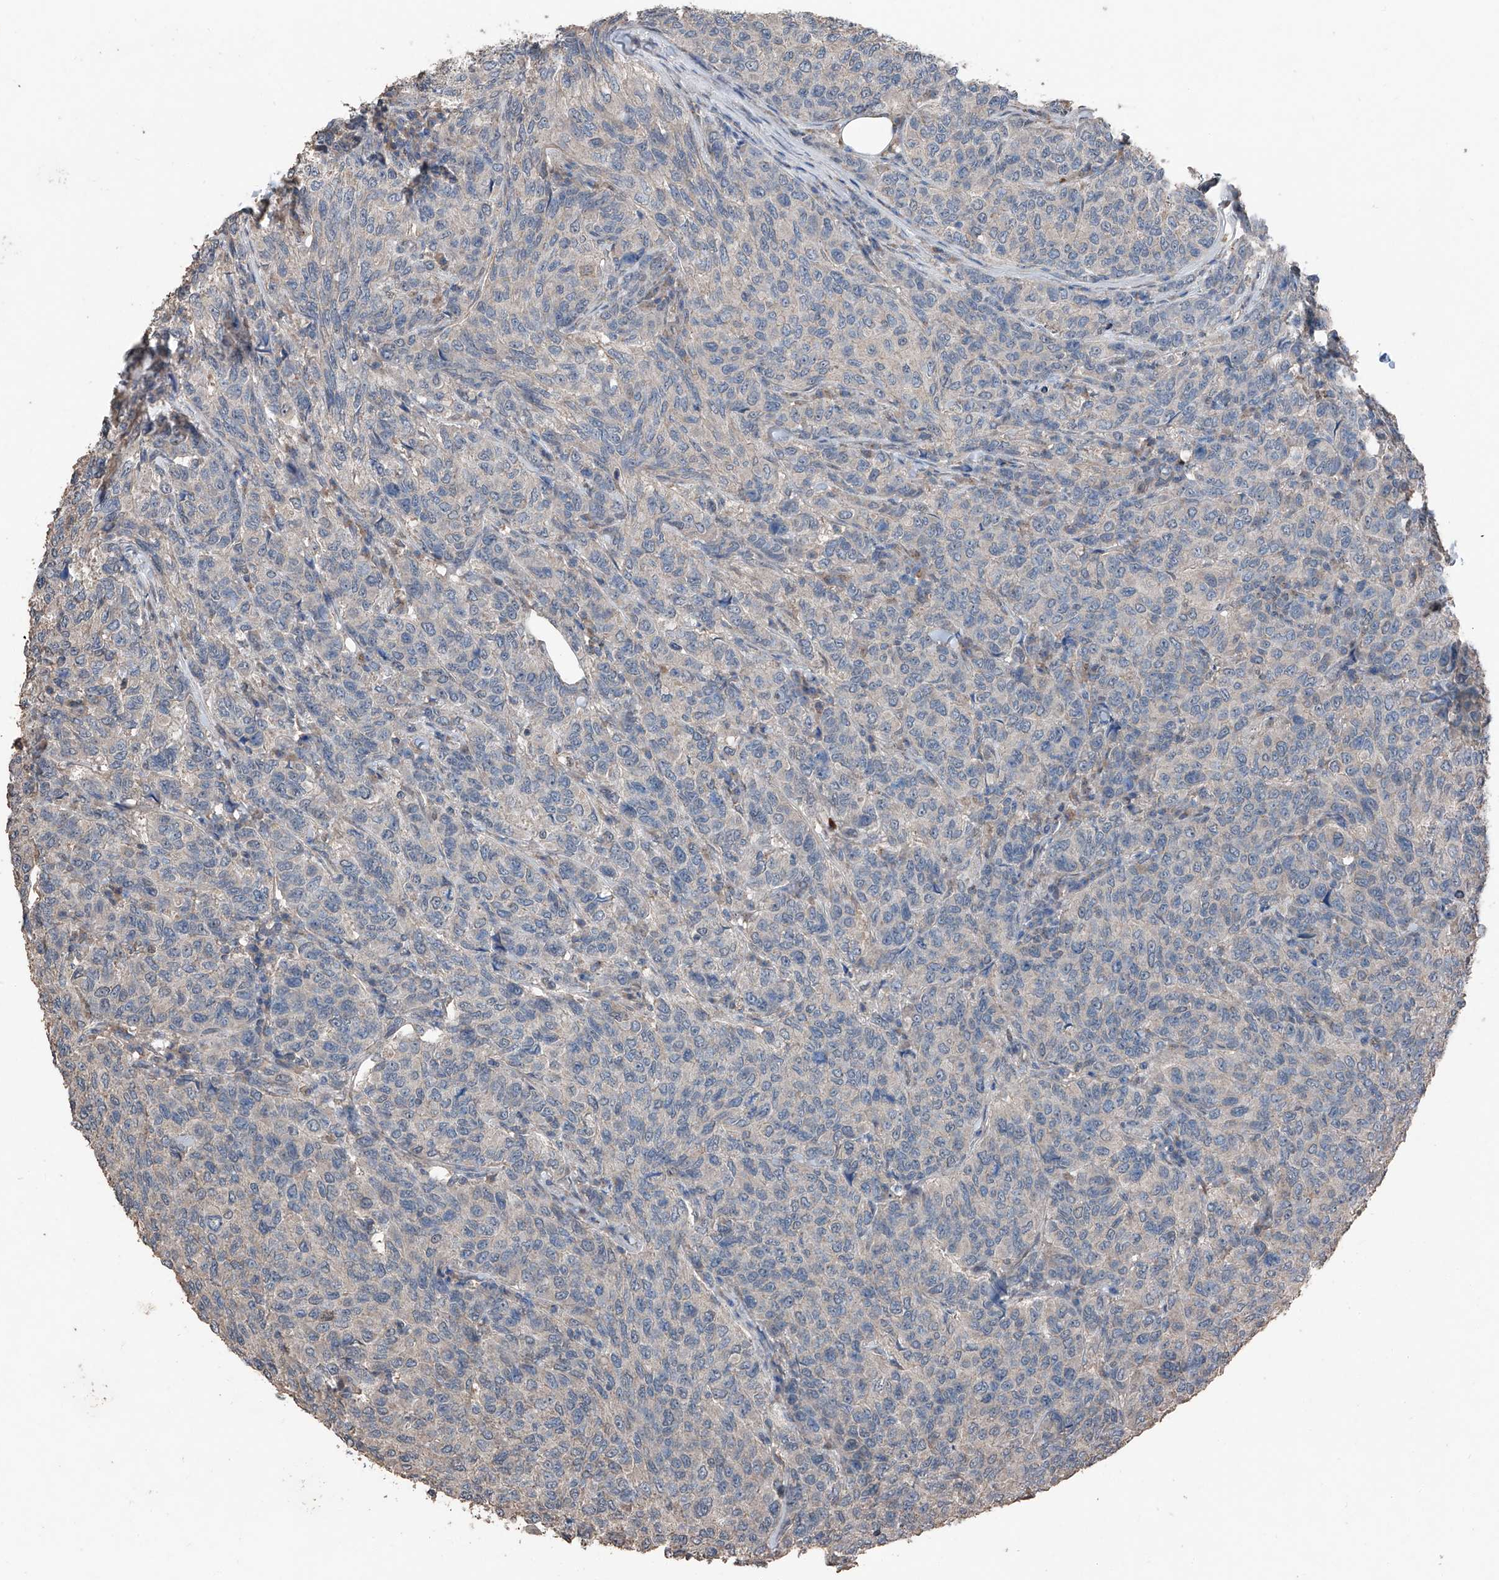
{"staining": {"intensity": "negative", "quantity": "none", "location": "none"}, "tissue": "breast cancer", "cell_type": "Tumor cells", "image_type": "cancer", "snomed": [{"axis": "morphology", "description": "Duct carcinoma"}, {"axis": "topography", "description": "Breast"}], "caption": "There is no significant staining in tumor cells of breast intraductal carcinoma.", "gene": "MAMLD1", "patient": {"sex": "female", "age": 55}}